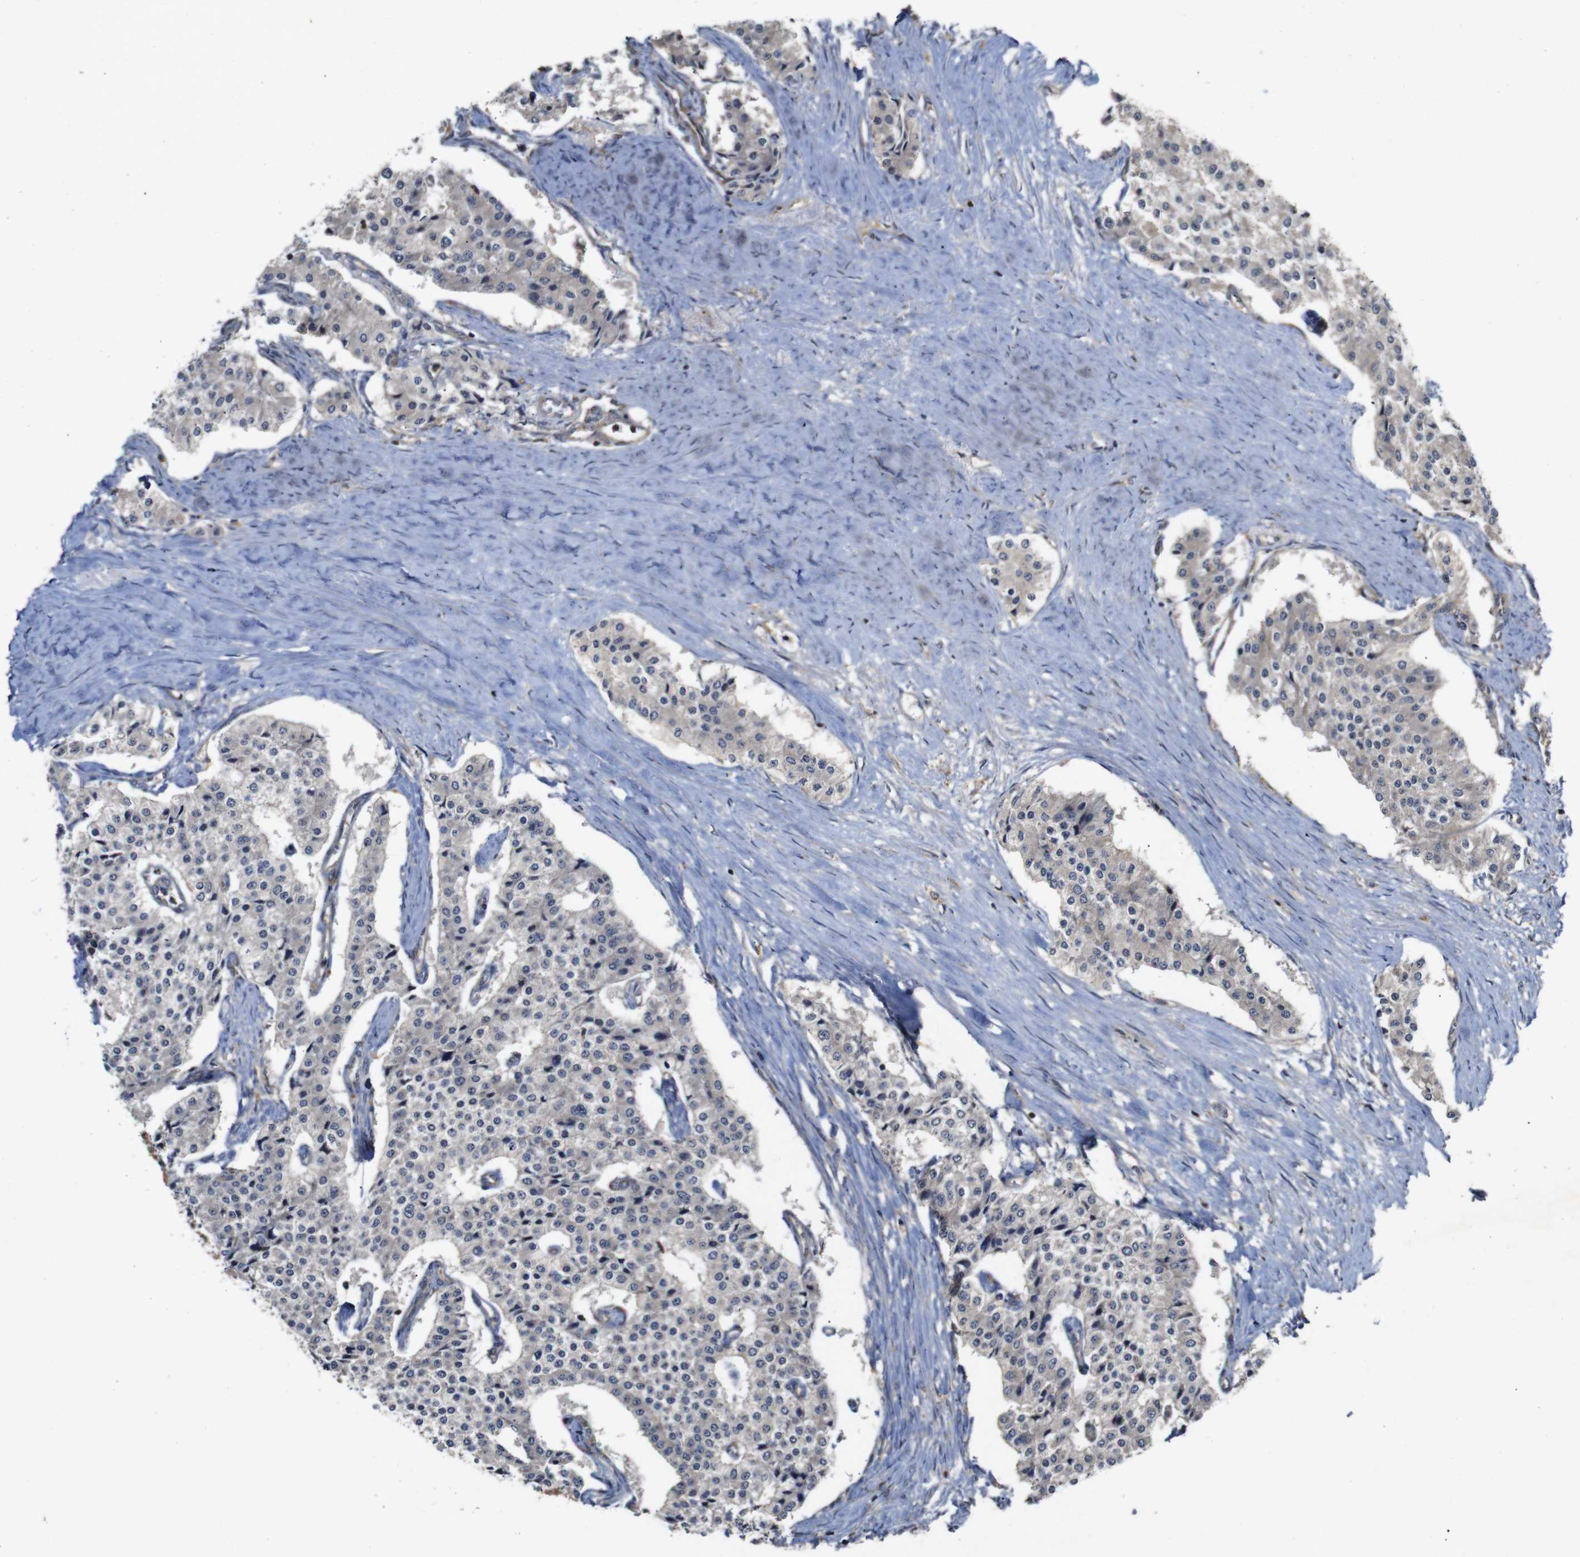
{"staining": {"intensity": "negative", "quantity": "none", "location": "none"}, "tissue": "carcinoid", "cell_type": "Tumor cells", "image_type": "cancer", "snomed": [{"axis": "morphology", "description": "Carcinoid, malignant, NOS"}, {"axis": "topography", "description": "Colon"}], "caption": "Immunohistochemical staining of carcinoid reveals no significant staining in tumor cells.", "gene": "NANOS1", "patient": {"sex": "female", "age": 52}}